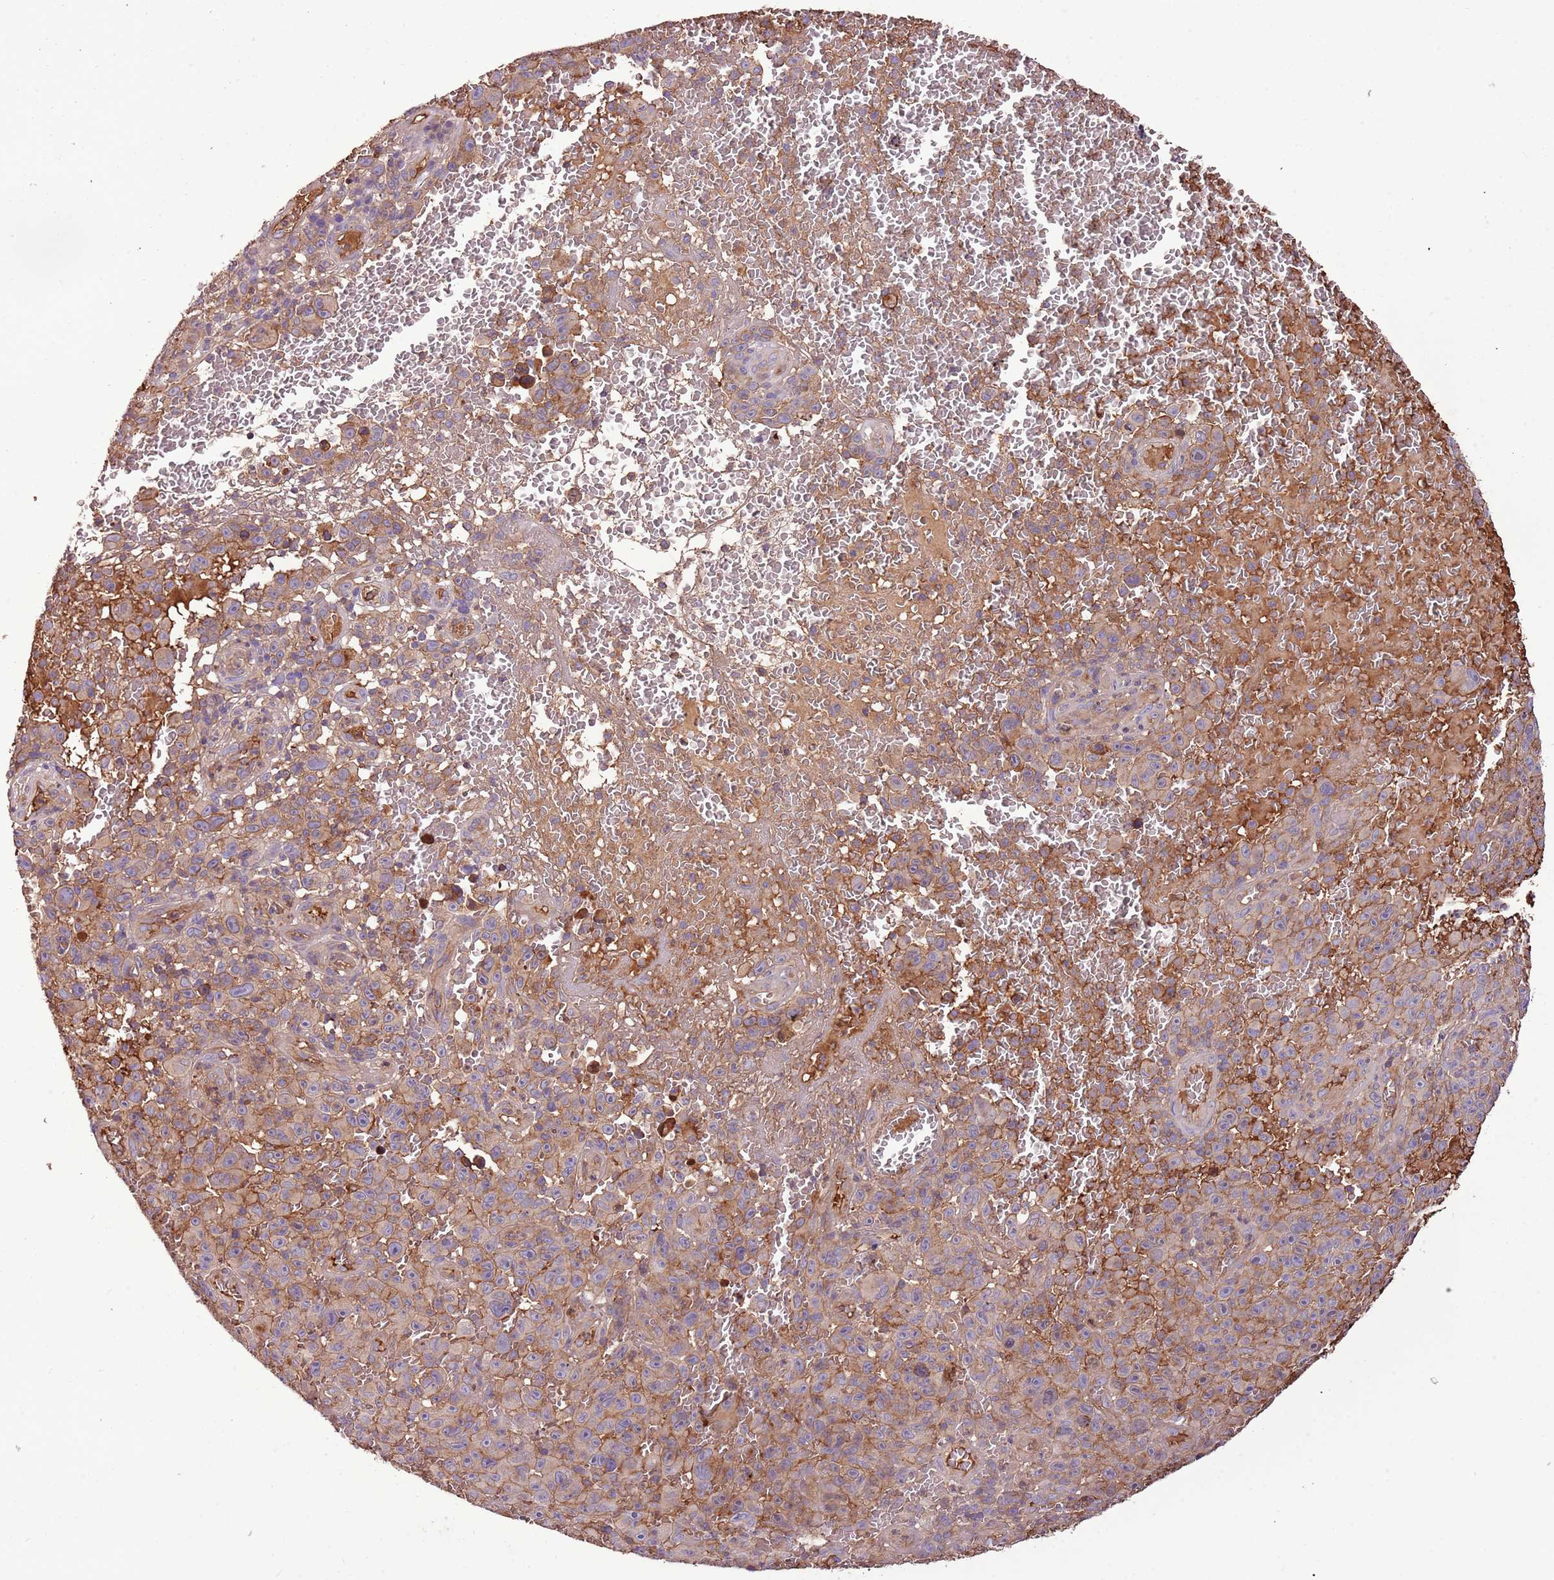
{"staining": {"intensity": "weak", "quantity": "<25%", "location": "cytoplasmic/membranous"}, "tissue": "melanoma", "cell_type": "Tumor cells", "image_type": "cancer", "snomed": [{"axis": "morphology", "description": "Malignant melanoma, NOS"}, {"axis": "topography", "description": "Skin"}], "caption": "The image displays no staining of tumor cells in melanoma.", "gene": "DENR", "patient": {"sex": "female", "age": 82}}